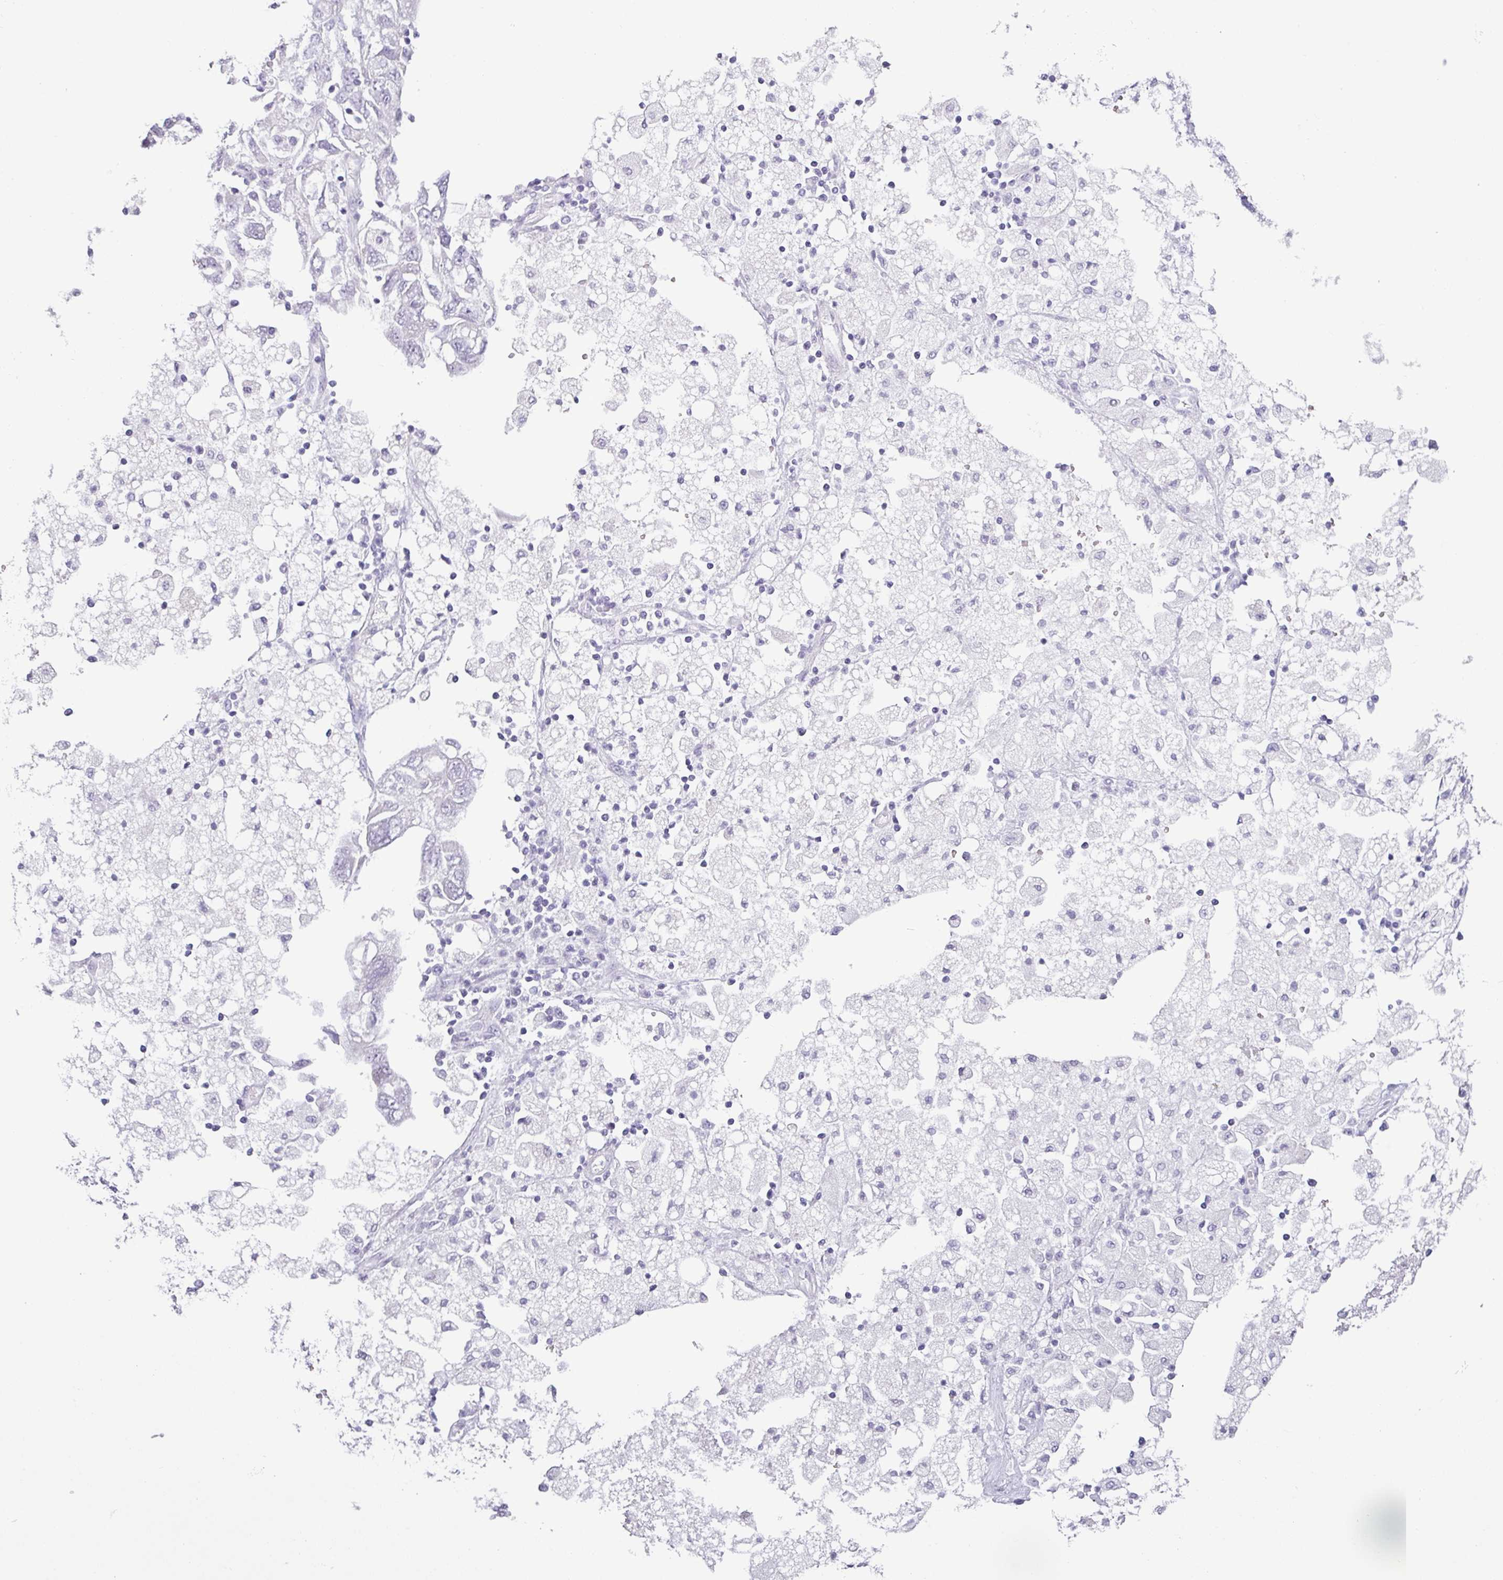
{"staining": {"intensity": "negative", "quantity": "none", "location": "none"}, "tissue": "ovarian cancer", "cell_type": "Tumor cells", "image_type": "cancer", "snomed": [{"axis": "morphology", "description": "Carcinoma, NOS"}, {"axis": "morphology", "description": "Cystadenocarcinoma, serous, NOS"}, {"axis": "topography", "description": "Ovary"}], "caption": "The histopathology image displays no significant staining in tumor cells of ovarian cancer (serous cystadenocarcinoma). (DAB IHC with hematoxylin counter stain).", "gene": "CDH16", "patient": {"sex": "female", "age": 69}}